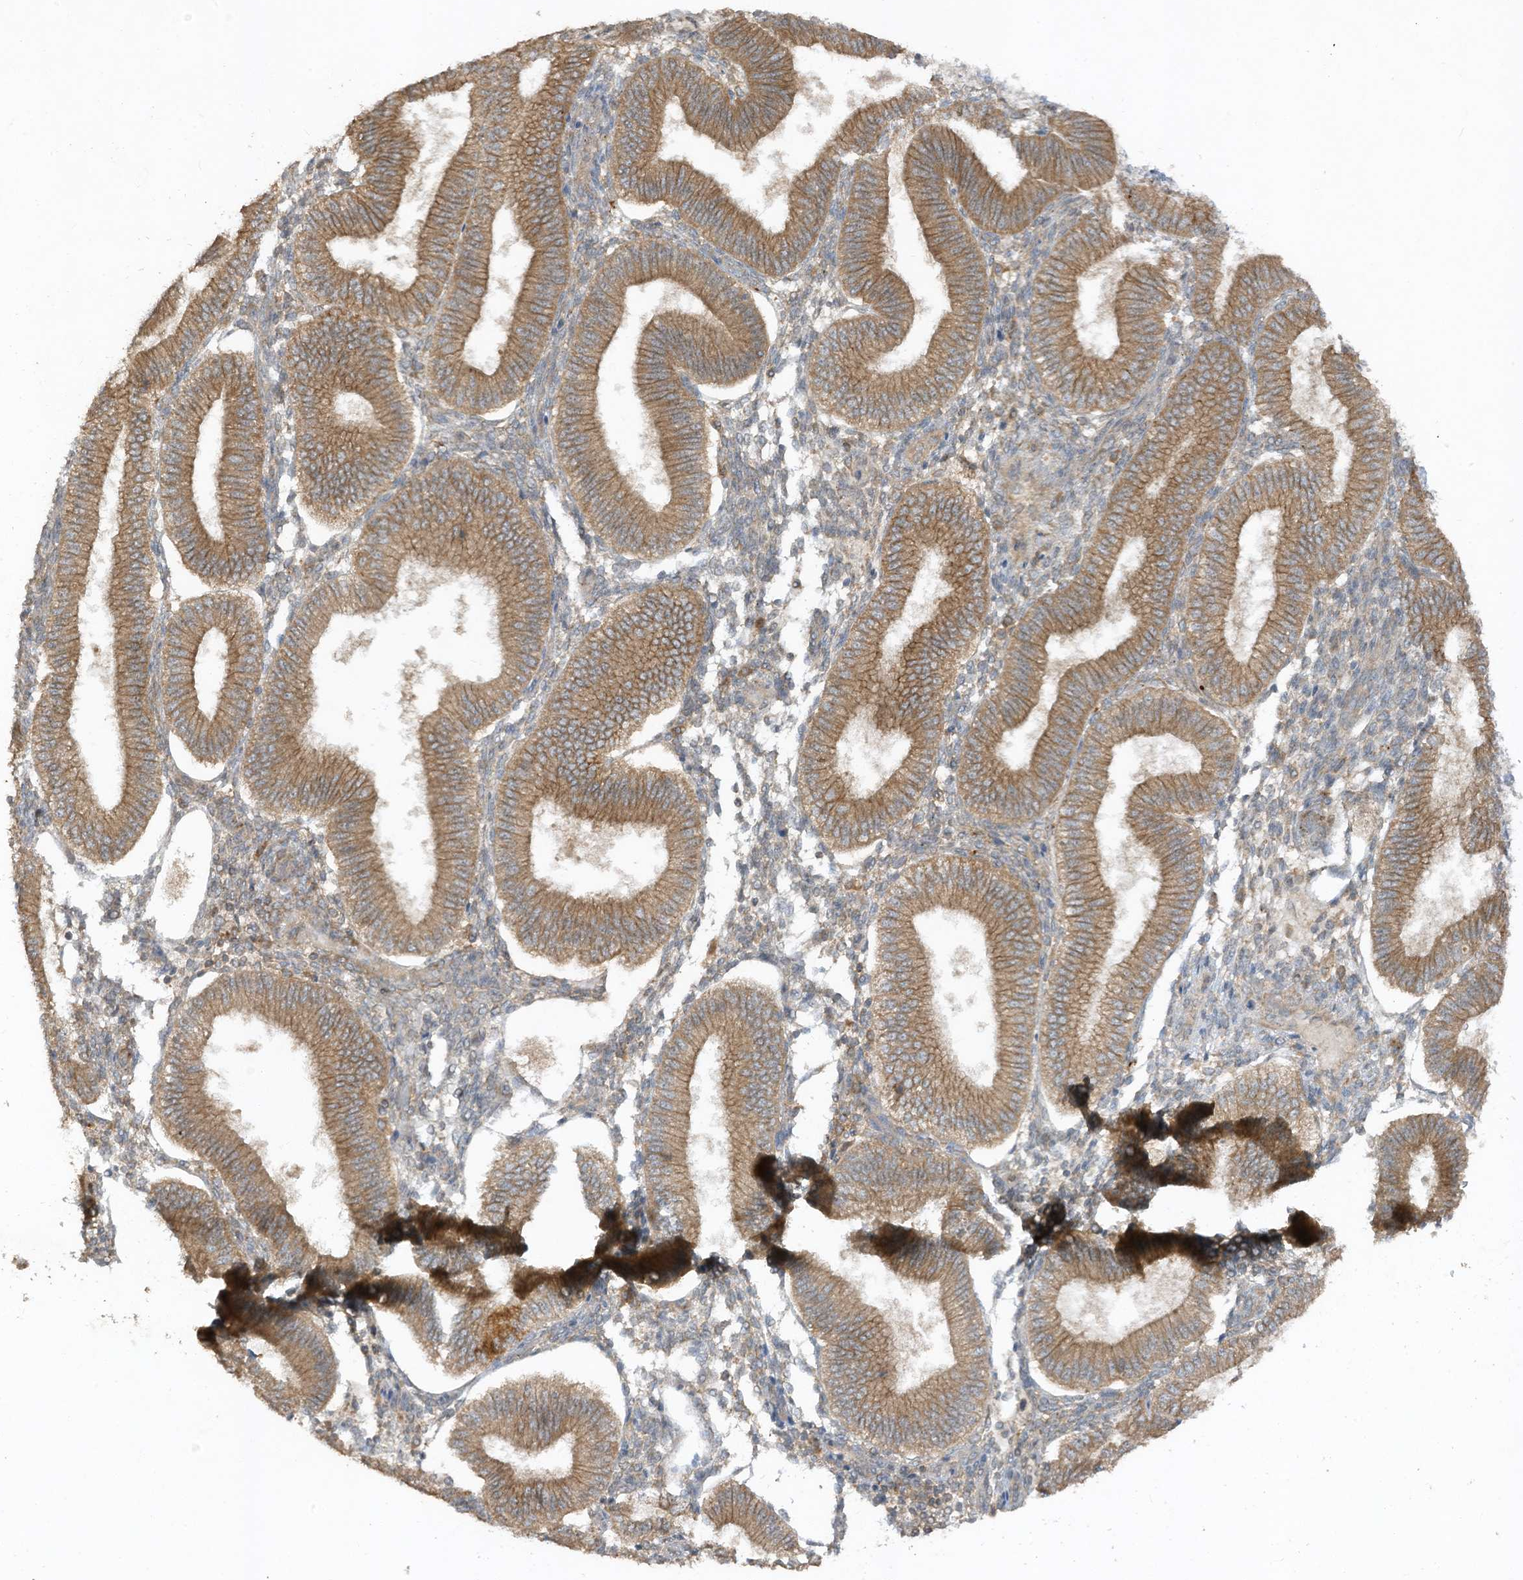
{"staining": {"intensity": "weak", "quantity": "<25%", "location": "cytoplasmic/membranous"}, "tissue": "endometrium", "cell_type": "Cells in endometrial stroma", "image_type": "normal", "snomed": [{"axis": "morphology", "description": "Normal tissue, NOS"}, {"axis": "topography", "description": "Endometrium"}], "caption": "Immunohistochemistry (IHC) micrograph of normal human endometrium stained for a protein (brown), which demonstrates no positivity in cells in endometrial stroma.", "gene": "LDAH", "patient": {"sex": "female", "age": 39}}